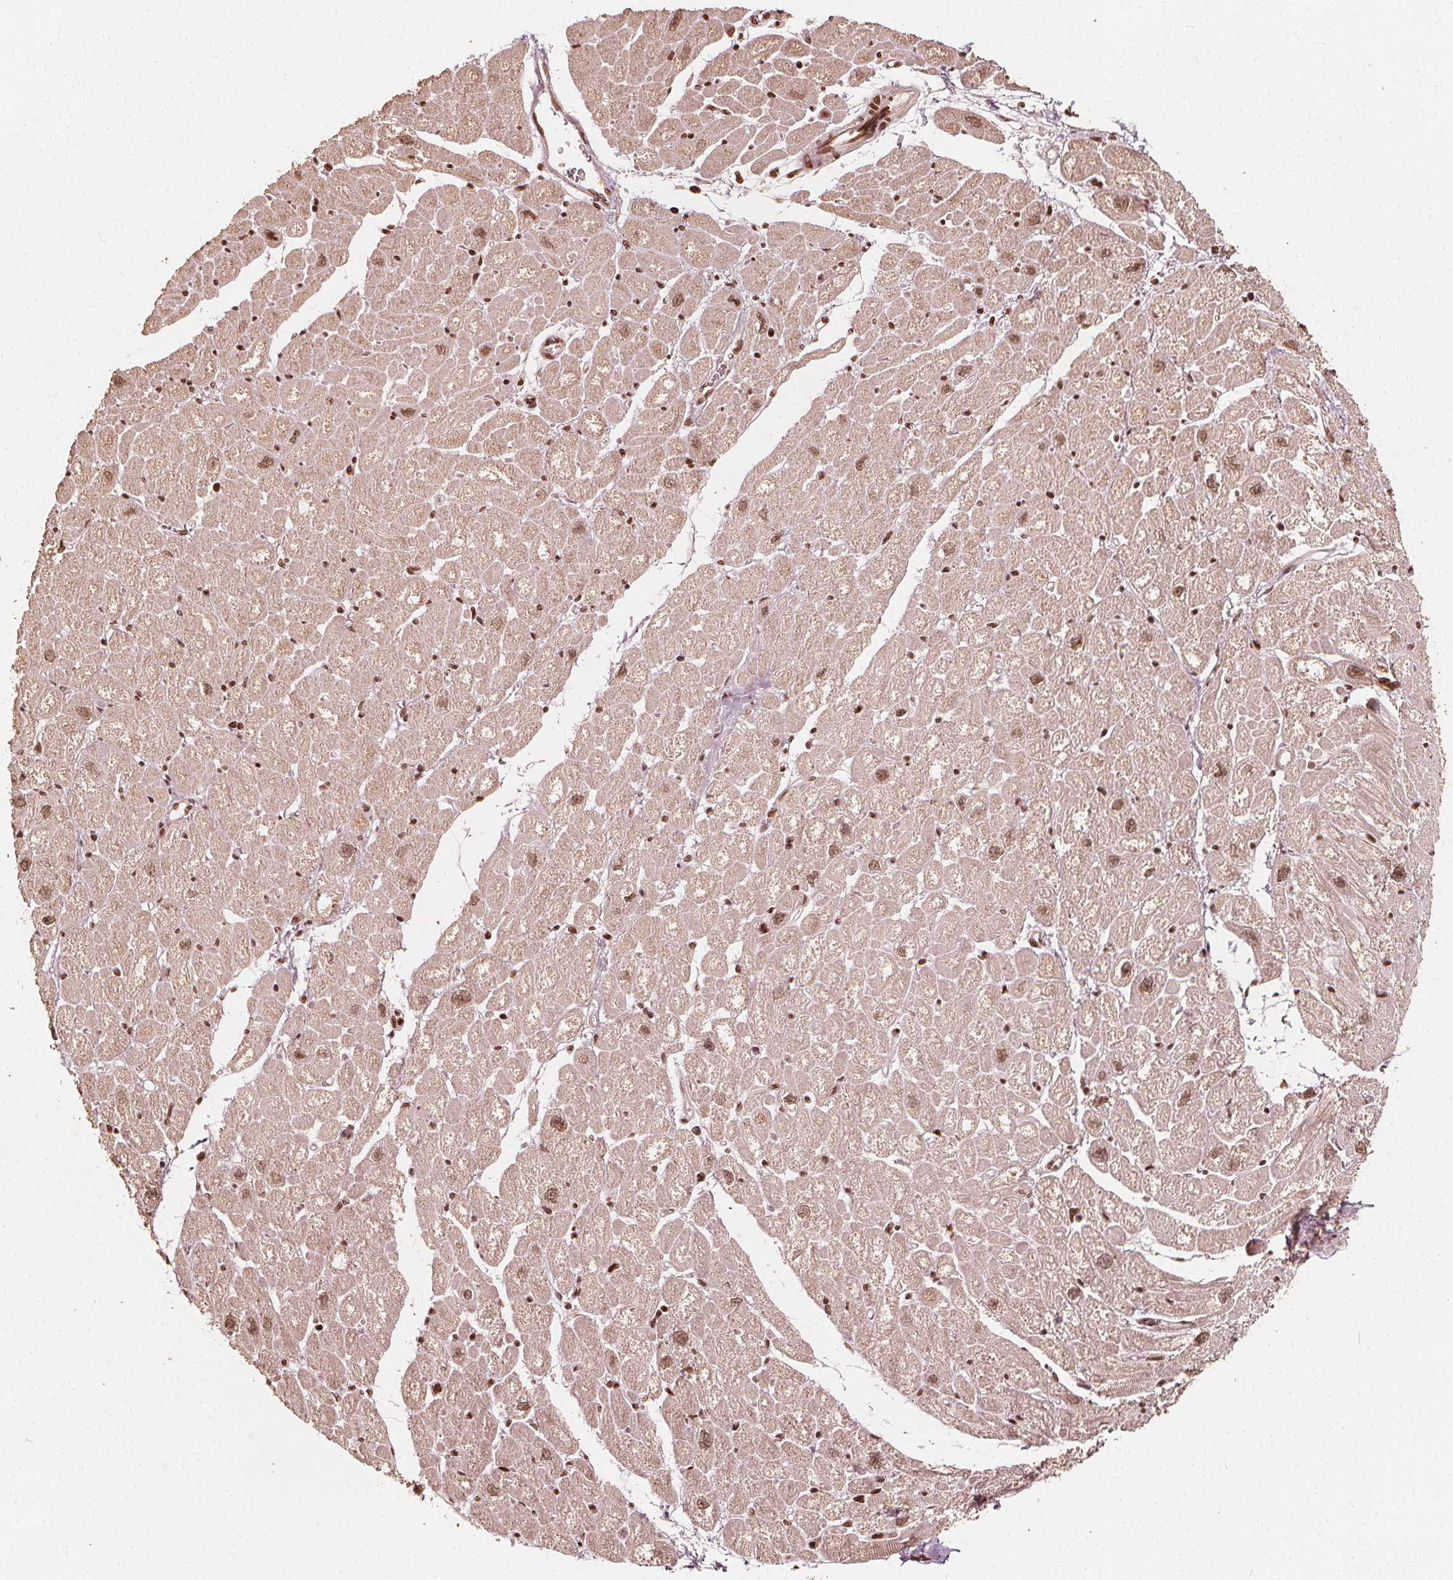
{"staining": {"intensity": "moderate", "quantity": ">75%", "location": "nuclear"}, "tissue": "heart muscle", "cell_type": "Cardiomyocytes", "image_type": "normal", "snomed": [{"axis": "morphology", "description": "Normal tissue, NOS"}, {"axis": "topography", "description": "Heart"}], "caption": "Moderate nuclear protein expression is identified in about >75% of cardiomyocytes in heart muscle.", "gene": "H3C14", "patient": {"sex": "male", "age": 61}}